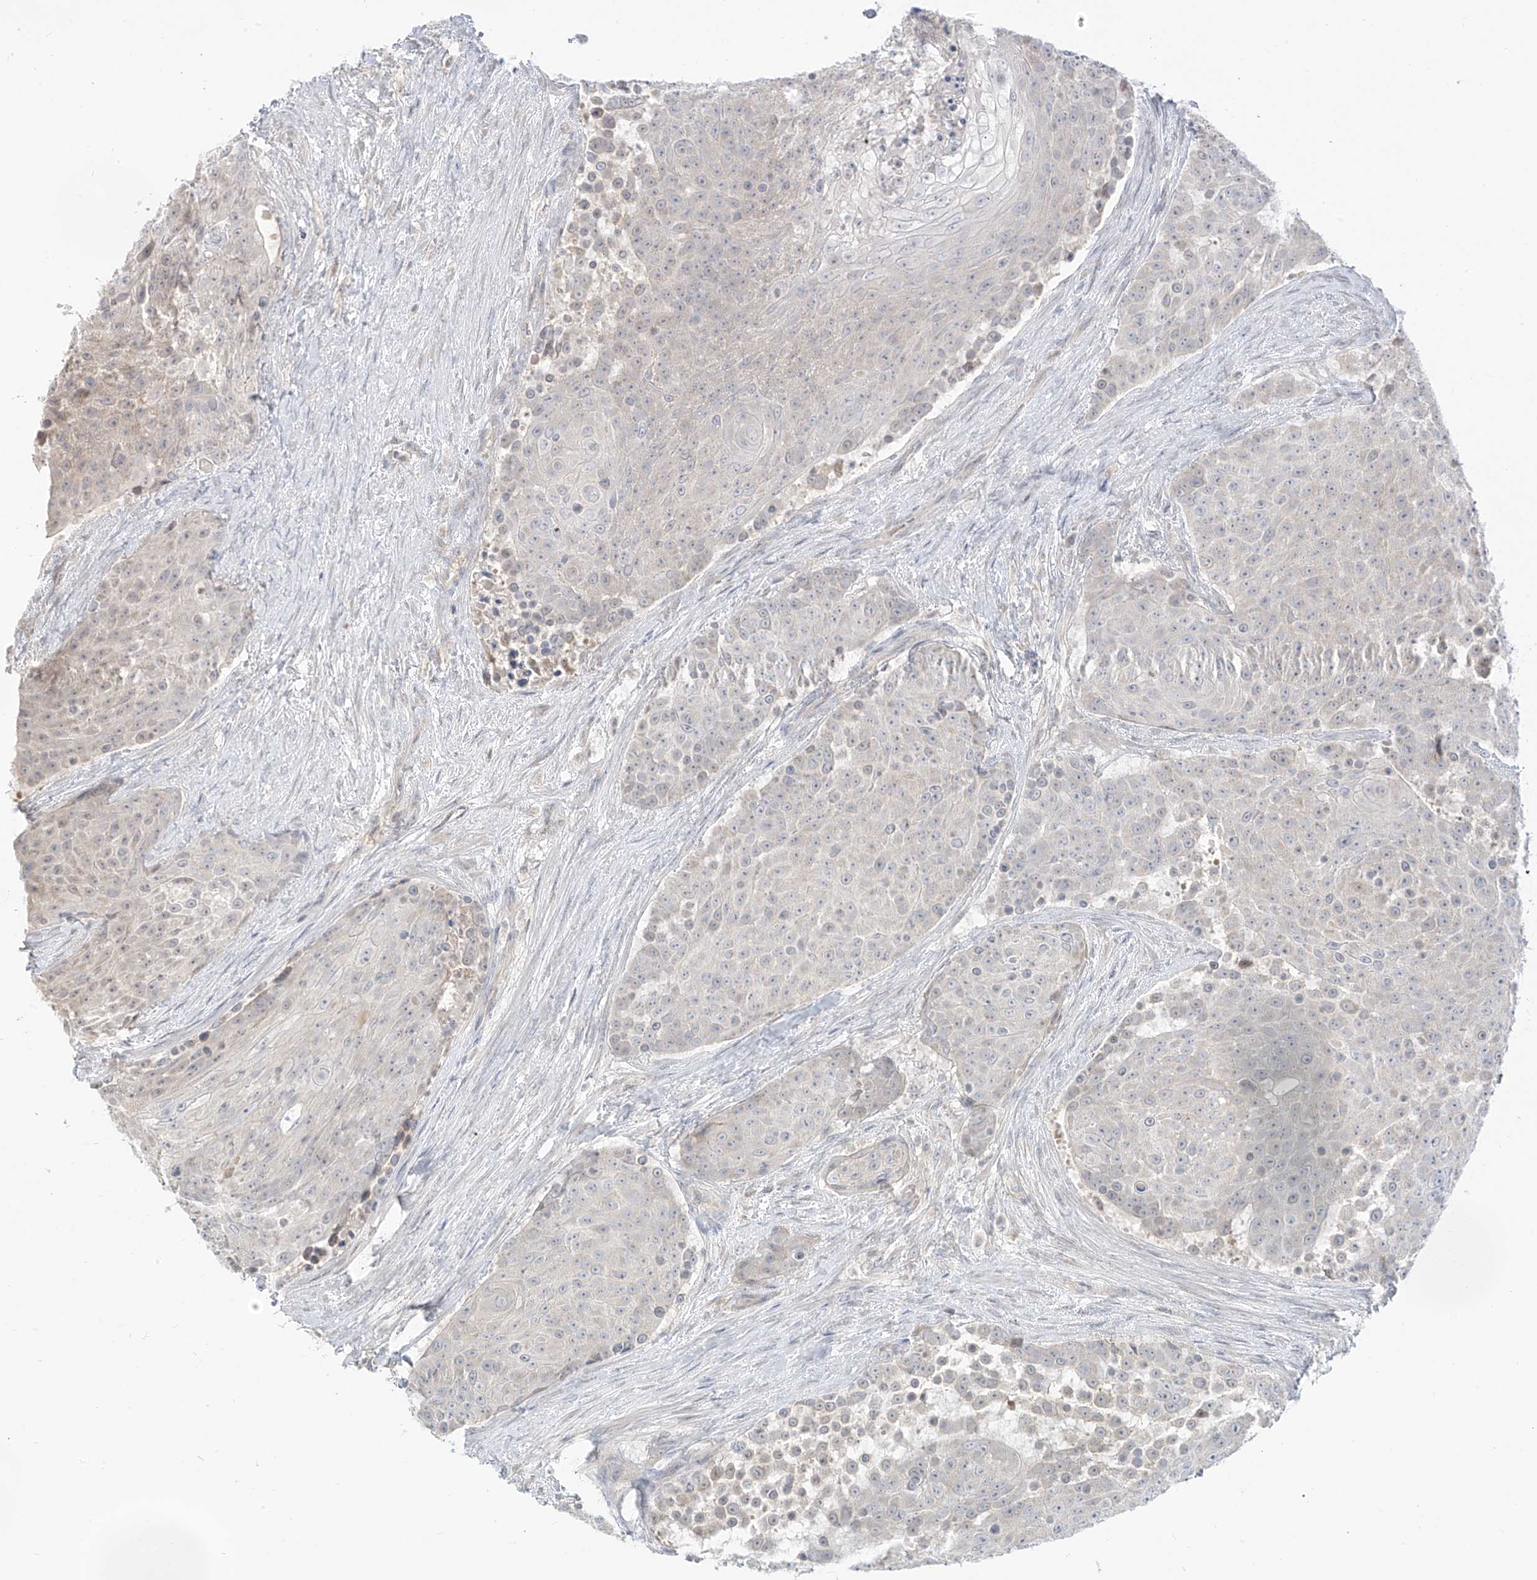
{"staining": {"intensity": "negative", "quantity": "none", "location": "none"}, "tissue": "urothelial cancer", "cell_type": "Tumor cells", "image_type": "cancer", "snomed": [{"axis": "morphology", "description": "Urothelial carcinoma, High grade"}, {"axis": "topography", "description": "Urinary bladder"}], "caption": "The IHC image has no significant expression in tumor cells of urothelial carcinoma (high-grade) tissue.", "gene": "C2orf42", "patient": {"sex": "female", "age": 63}}